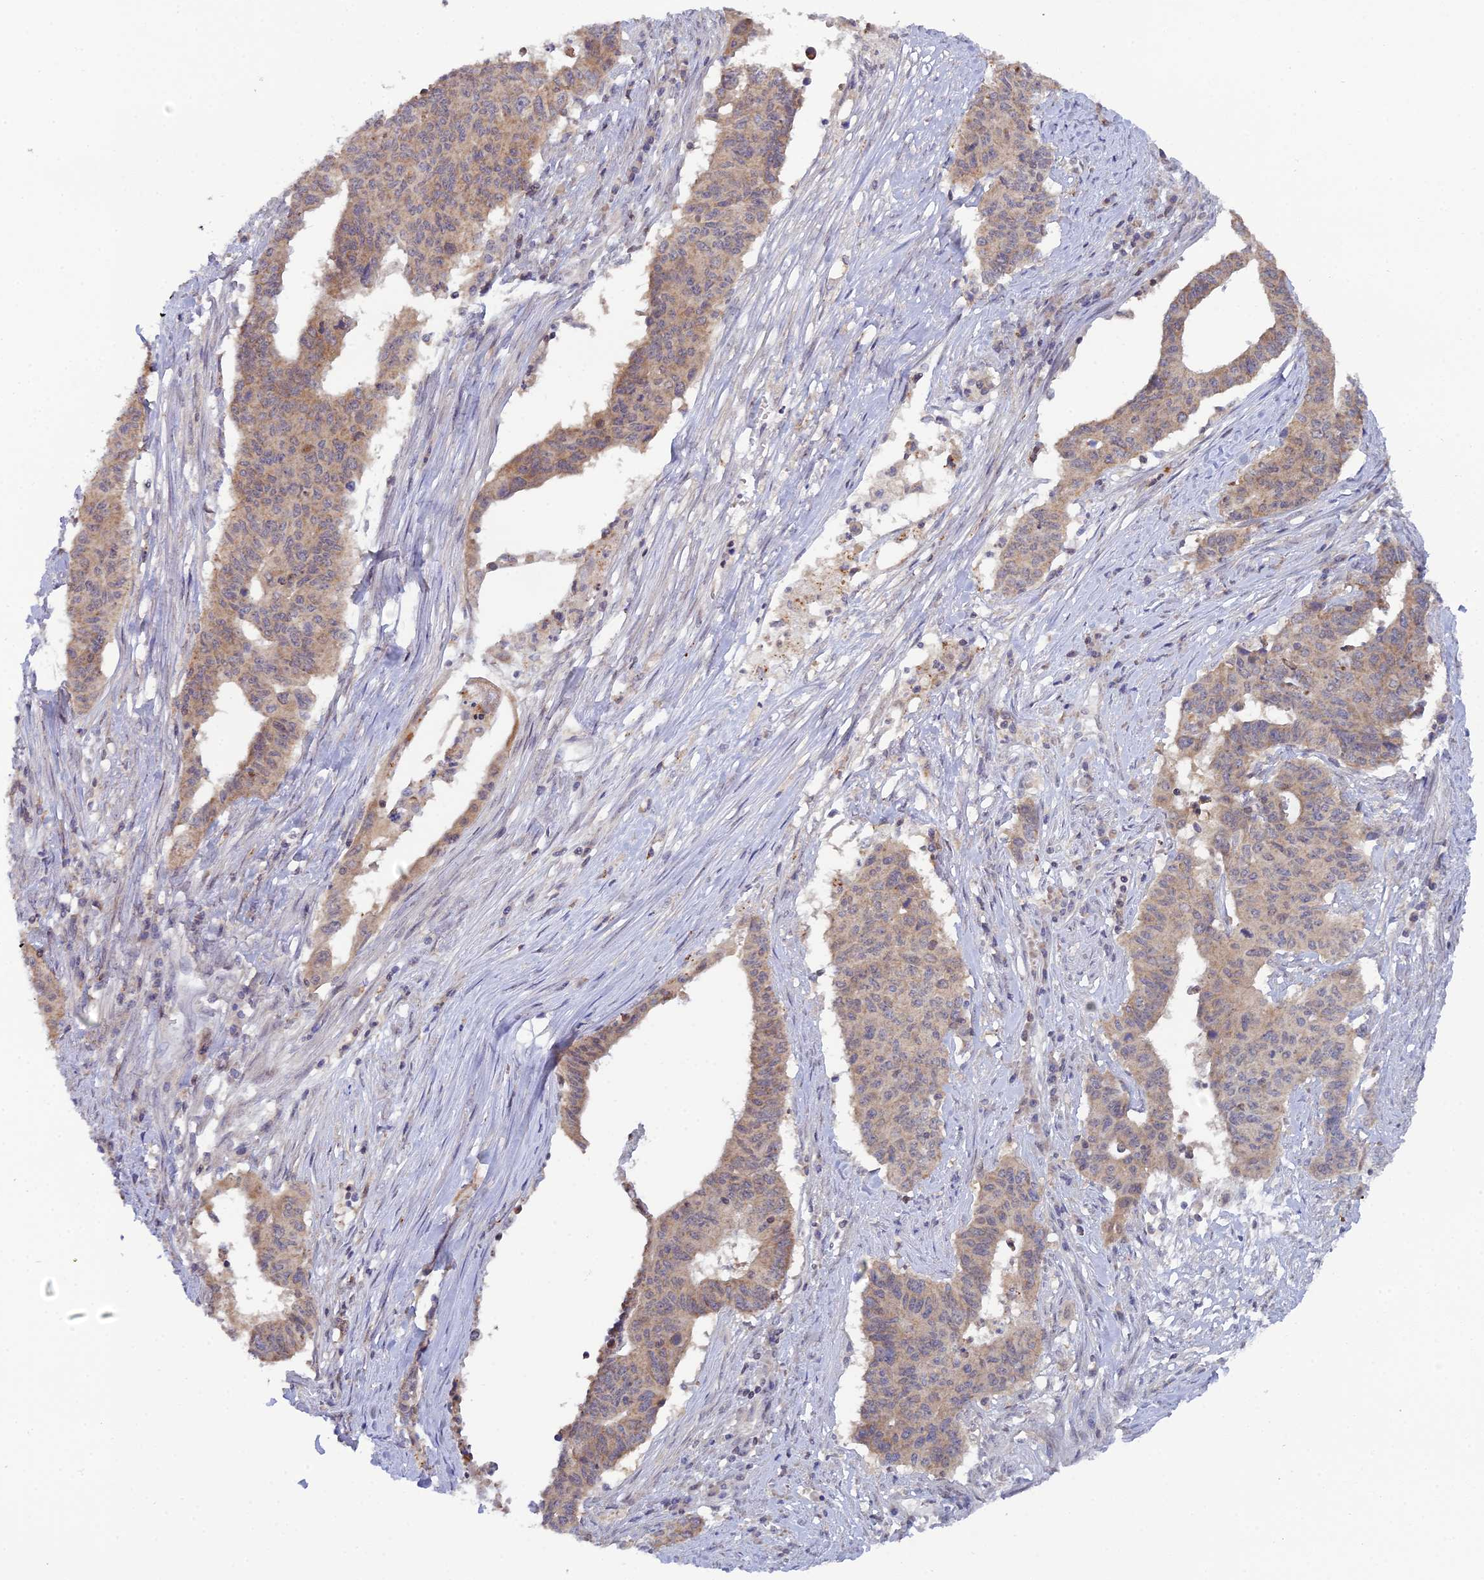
{"staining": {"intensity": "moderate", "quantity": ">75%", "location": "cytoplasmic/membranous"}, "tissue": "endometrial cancer", "cell_type": "Tumor cells", "image_type": "cancer", "snomed": [{"axis": "morphology", "description": "Adenocarcinoma, NOS"}, {"axis": "topography", "description": "Endometrium"}], "caption": "Protein expression analysis of endometrial cancer shows moderate cytoplasmic/membranous positivity in about >75% of tumor cells.", "gene": "ELOA2", "patient": {"sex": "female", "age": 59}}